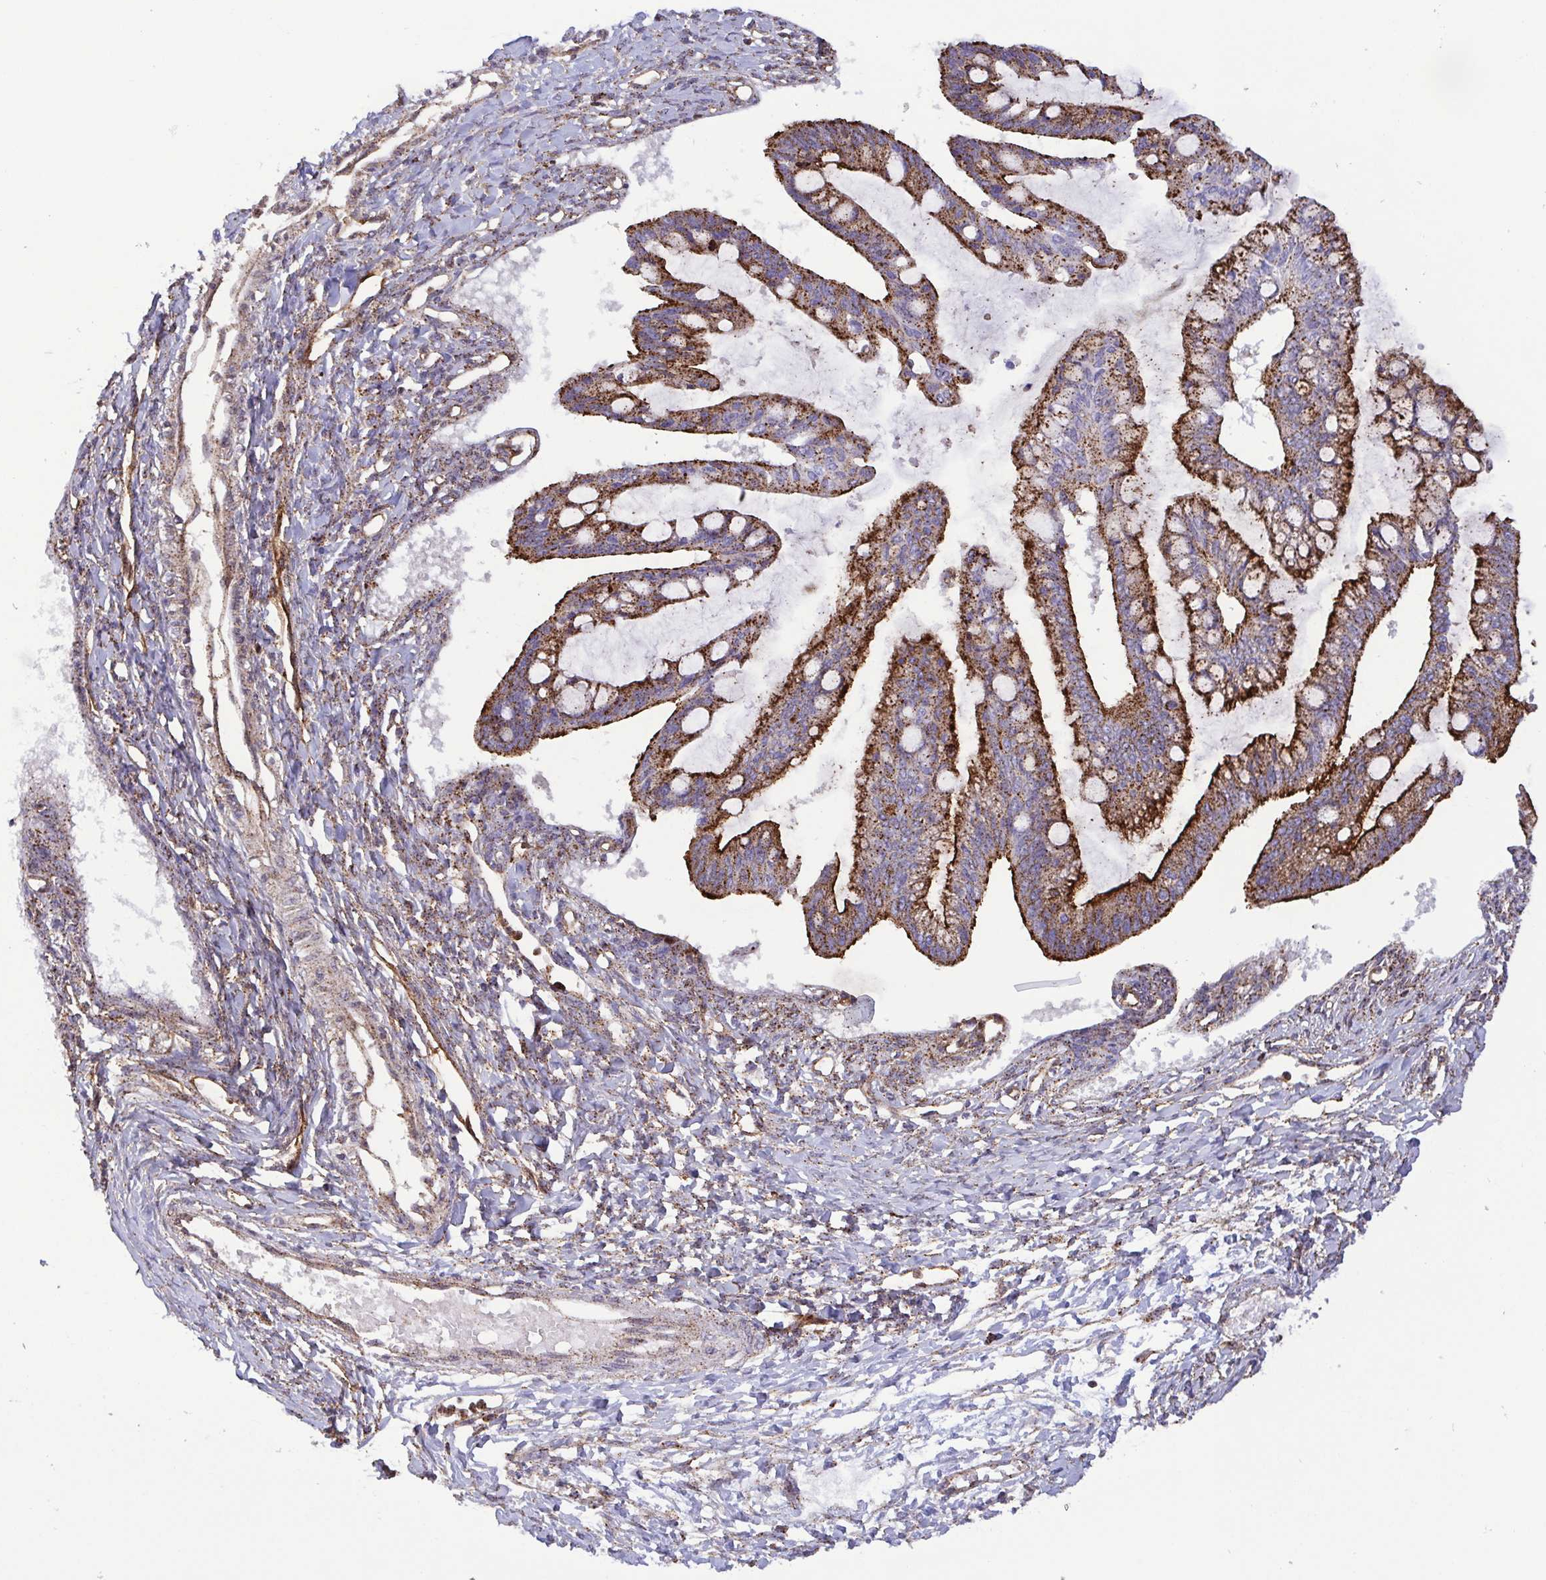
{"staining": {"intensity": "strong", "quantity": ">75%", "location": "cytoplasmic/membranous"}, "tissue": "ovarian cancer", "cell_type": "Tumor cells", "image_type": "cancer", "snomed": [{"axis": "morphology", "description": "Cystadenocarcinoma, mucinous, NOS"}, {"axis": "topography", "description": "Ovary"}], "caption": "This is an image of IHC staining of ovarian cancer (mucinous cystadenocarcinoma), which shows strong staining in the cytoplasmic/membranous of tumor cells.", "gene": "CHMP1B", "patient": {"sex": "female", "age": 73}}